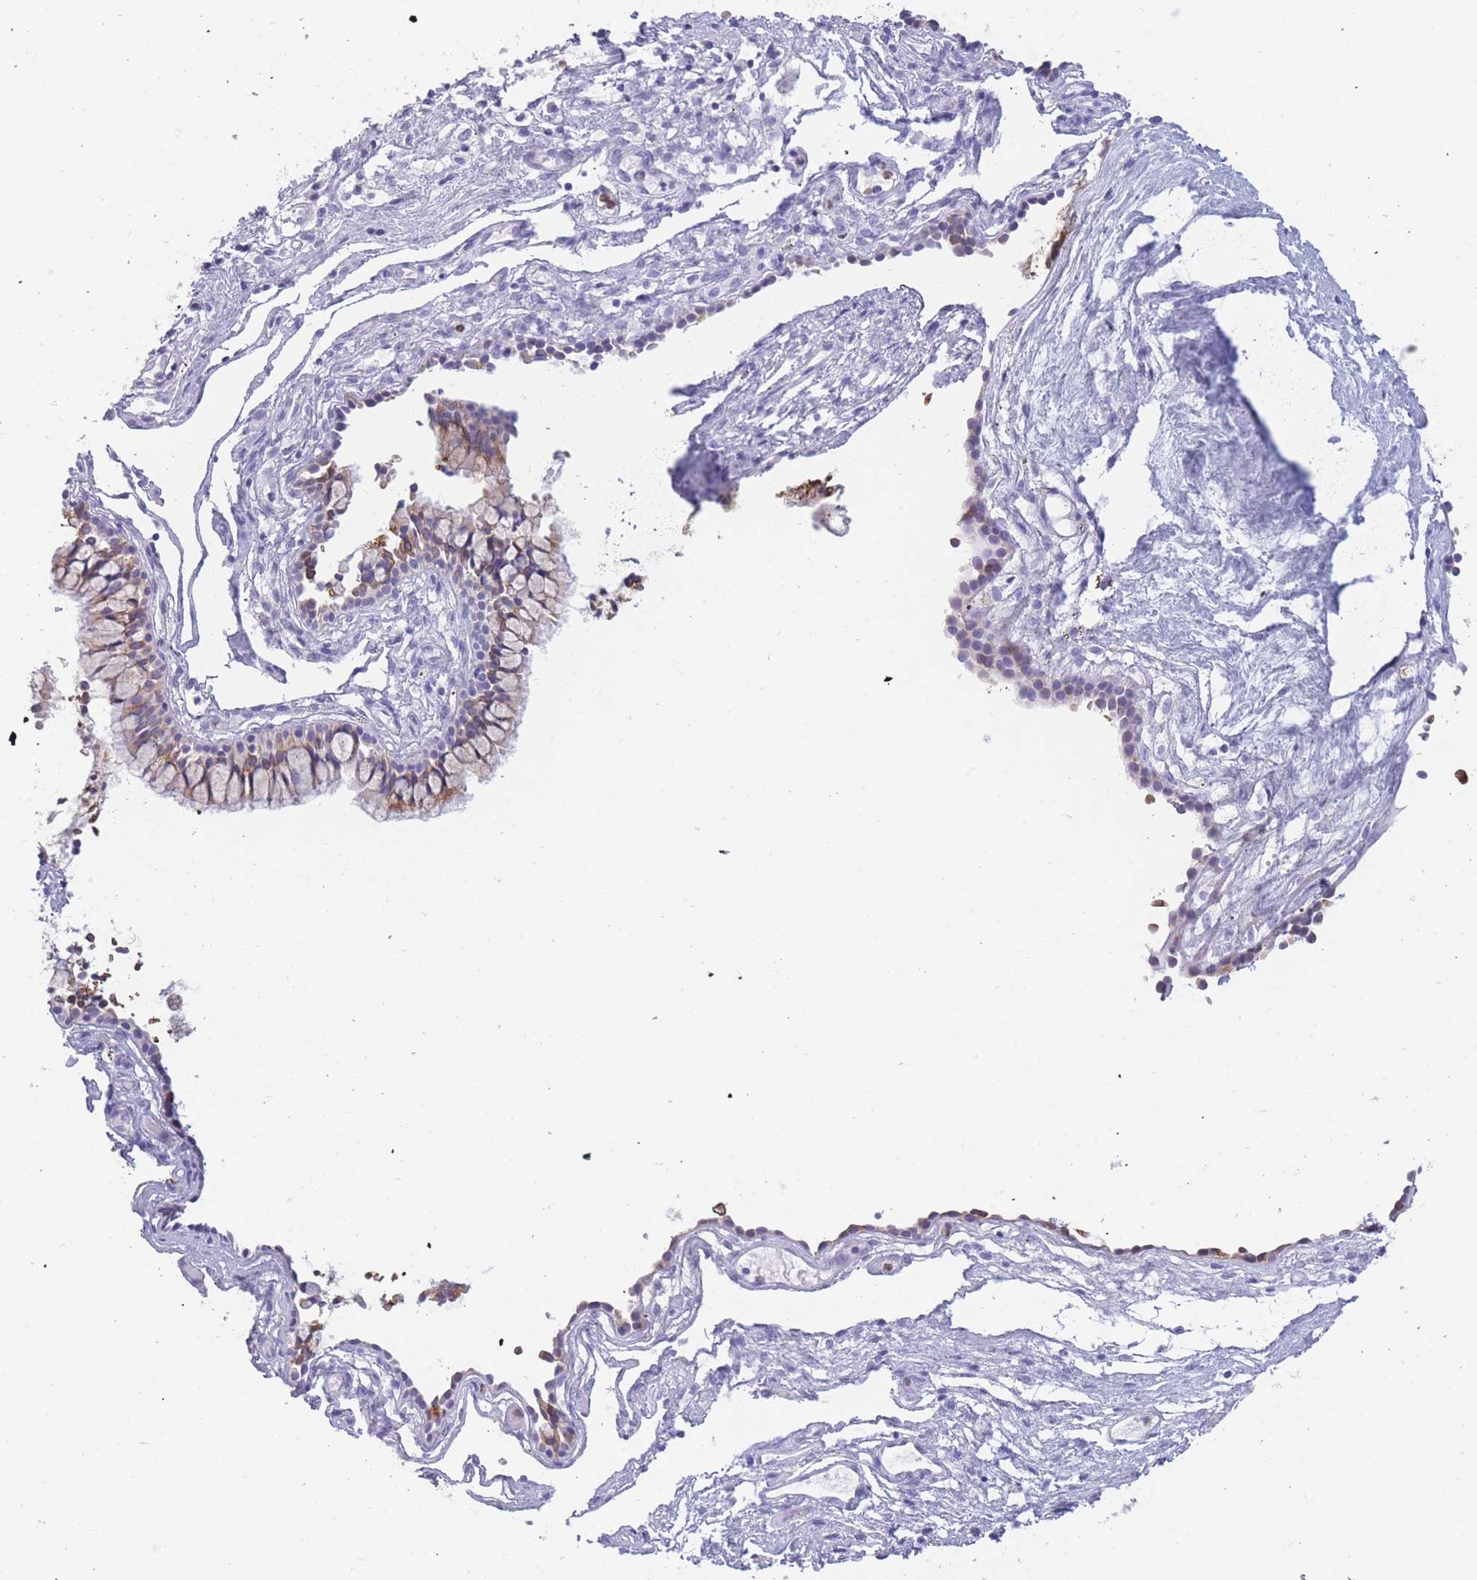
{"staining": {"intensity": "strong", "quantity": "25%-75%", "location": "cytoplasmic/membranous"}, "tissue": "nasopharynx", "cell_type": "Respiratory epithelial cells", "image_type": "normal", "snomed": [{"axis": "morphology", "description": "Normal tissue, NOS"}, {"axis": "topography", "description": "Nasopharynx"}], "caption": "Protein positivity by immunohistochemistry (IHC) displays strong cytoplasmic/membranous positivity in about 25%-75% of respiratory epithelial cells in benign nasopharynx. (IHC, brightfield microscopy, high magnification).", "gene": "ZNF627", "patient": {"sex": "male", "age": 82}}